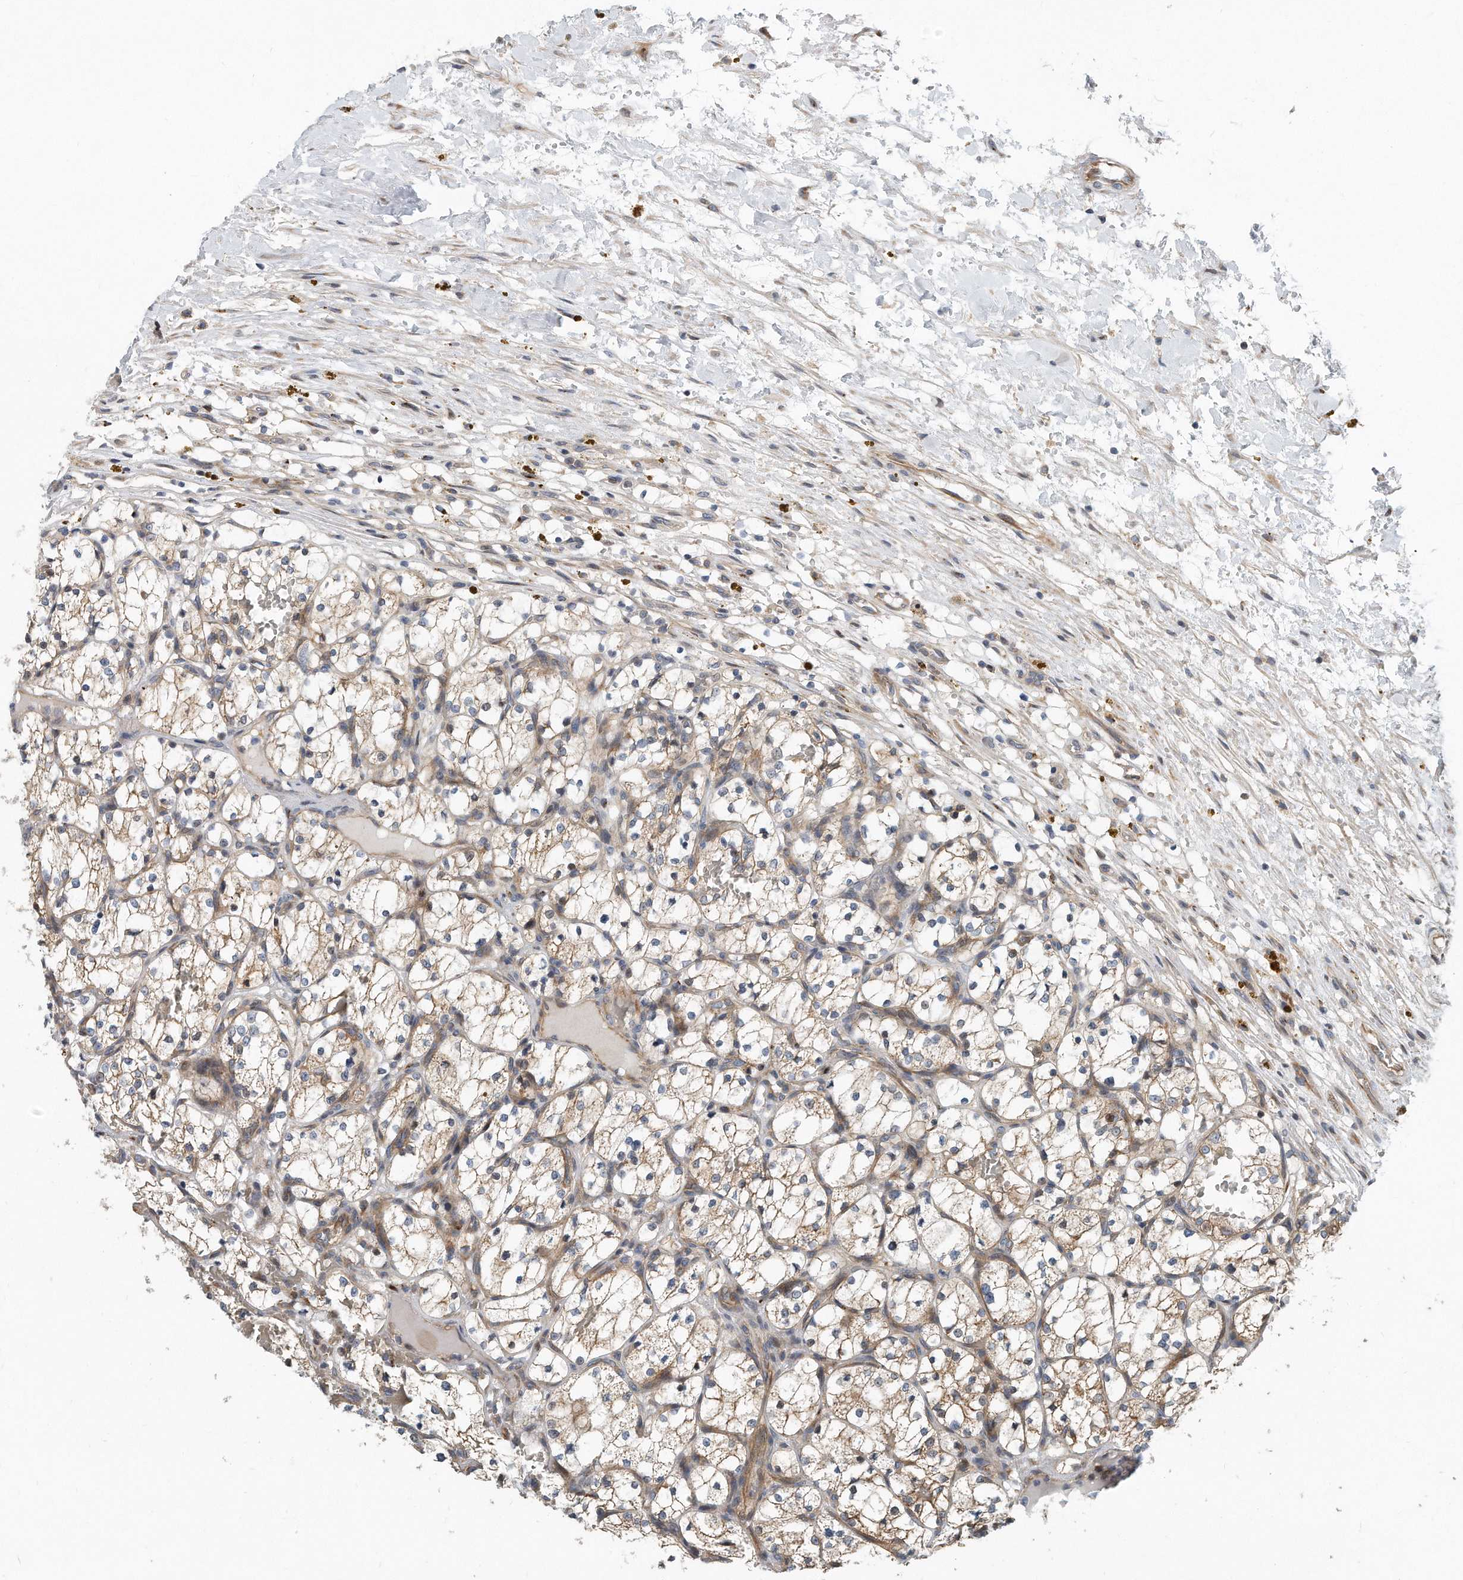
{"staining": {"intensity": "weak", "quantity": "25%-75%", "location": "cytoplasmic/membranous"}, "tissue": "renal cancer", "cell_type": "Tumor cells", "image_type": "cancer", "snomed": [{"axis": "morphology", "description": "Adenocarcinoma, NOS"}, {"axis": "topography", "description": "Kidney"}], "caption": "Immunohistochemical staining of adenocarcinoma (renal) displays low levels of weak cytoplasmic/membranous protein positivity in about 25%-75% of tumor cells.", "gene": "PCDH8", "patient": {"sex": "female", "age": 69}}